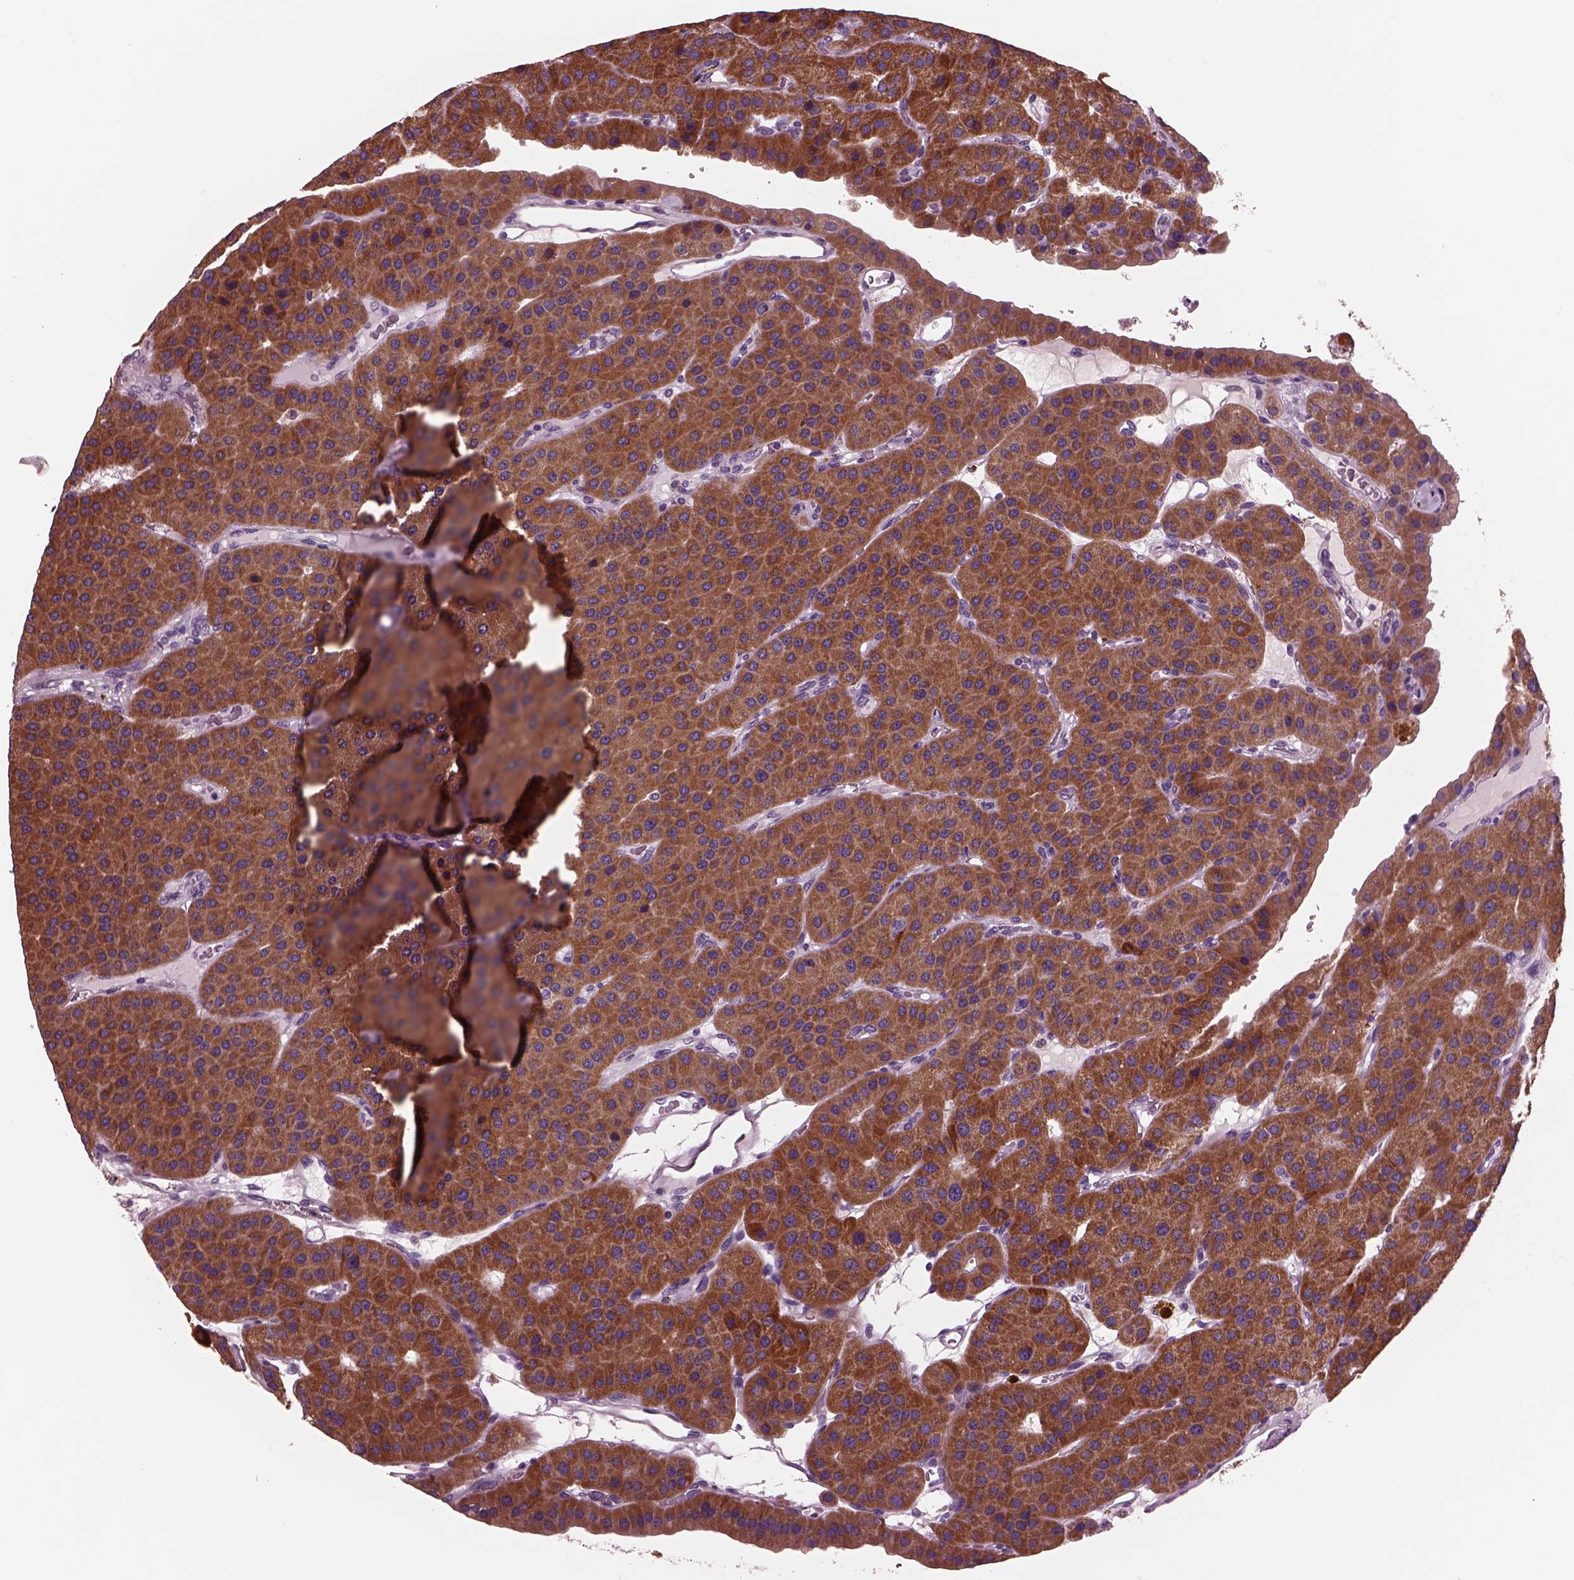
{"staining": {"intensity": "strong", "quantity": ">75%", "location": "cytoplasmic/membranous"}, "tissue": "parathyroid gland", "cell_type": "Glandular cells", "image_type": "normal", "snomed": [{"axis": "morphology", "description": "Normal tissue, NOS"}, {"axis": "morphology", "description": "Adenoma, NOS"}, {"axis": "topography", "description": "Parathyroid gland"}], "caption": "IHC of benign parathyroid gland exhibits high levels of strong cytoplasmic/membranous positivity in about >75% of glandular cells.", "gene": "AP4M1", "patient": {"sex": "female", "age": 86}}